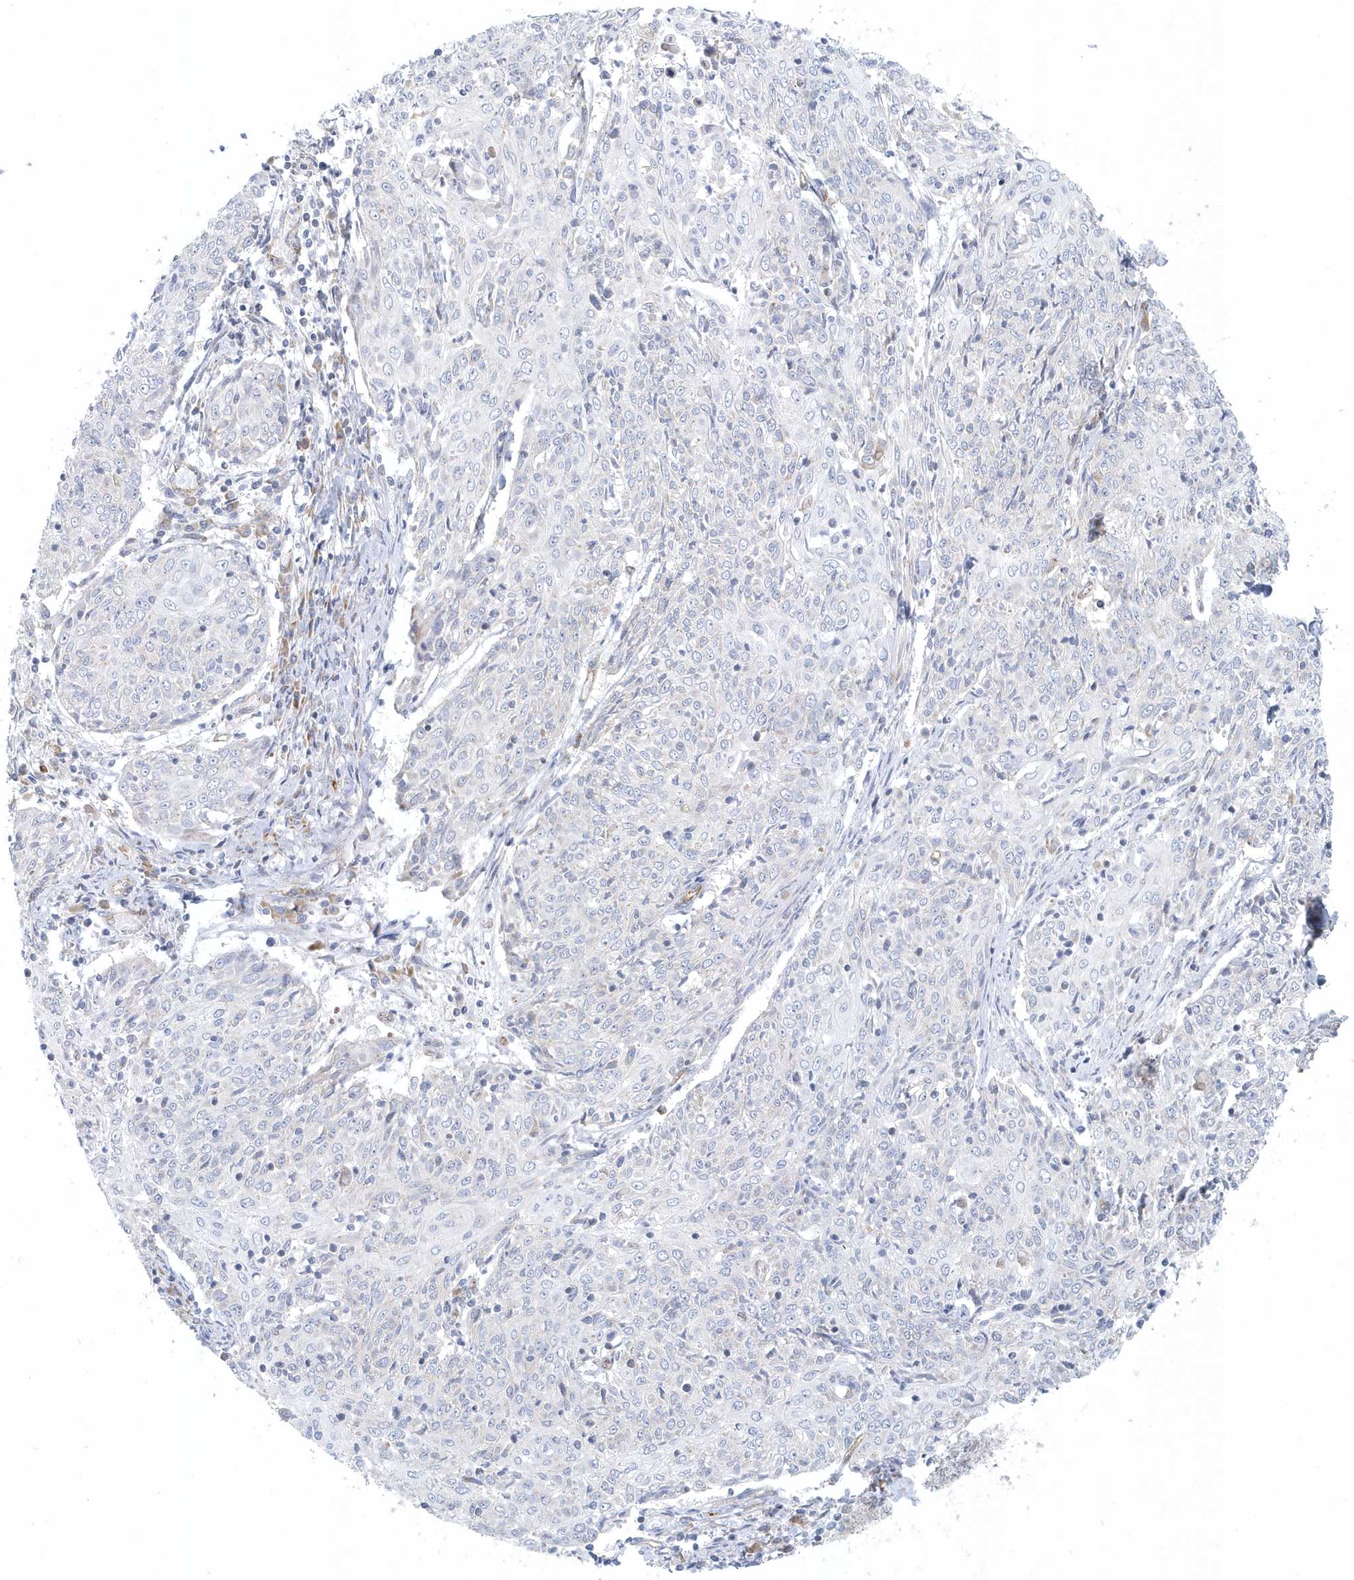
{"staining": {"intensity": "negative", "quantity": "none", "location": "none"}, "tissue": "cervical cancer", "cell_type": "Tumor cells", "image_type": "cancer", "snomed": [{"axis": "morphology", "description": "Squamous cell carcinoma, NOS"}, {"axis": "topography", "description": "Cervix"}], "caption": "An immunohistochemistry (IHC) photomicrograph of cervical squamous cell carcinoma is shown. There is no staining in tumor cells of cervical squamous cell carcinoma. (Brightfield microscopy of DAB (3,3'-diaminobenzidine) immunohistochemistry (IHC) at high magnification).", "gene": "GPR152", "patient": {"sex": "female", "age": 48}}